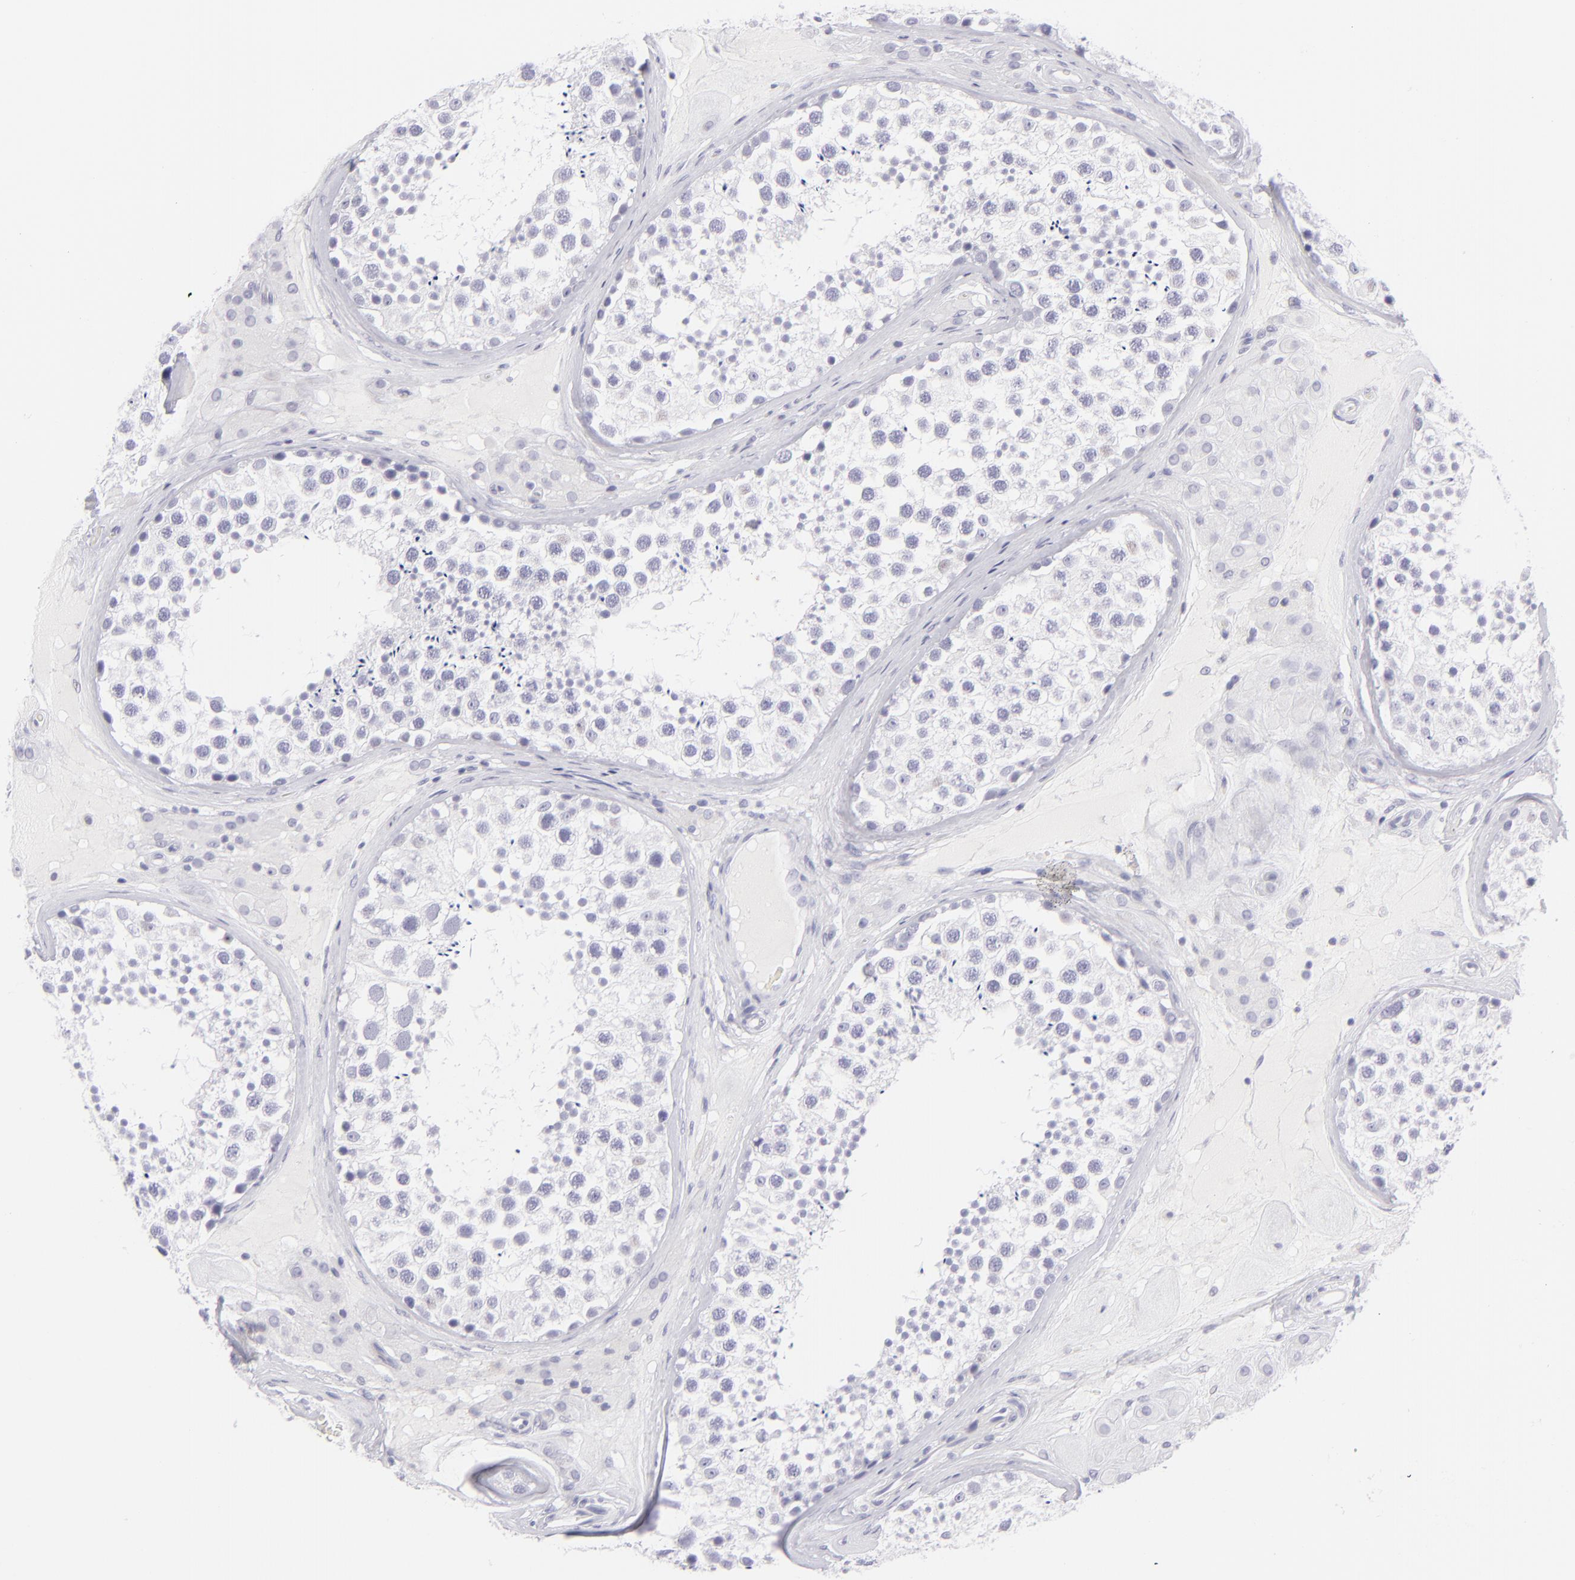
{"staining": {"intensity": "negative", "quantity": "none", "location": "none"}, "tissue": "testis", "cell_type": "Cells in seminiferous ducts", "image_type": "normal", "snomed": [{"axis": "morphology", "description": "Normal tissue, NOS"}, {"axis": "topography", "description": "Testis"}], "caption": "Immunohistochemistry micrograph of normal testis stained for a protein (brown), which shows no staining in cells in seminiferous ducts. Nuclei are stained in blue.", "gene": "FCER2", "patient": {"sex": "male", "age": 46}}